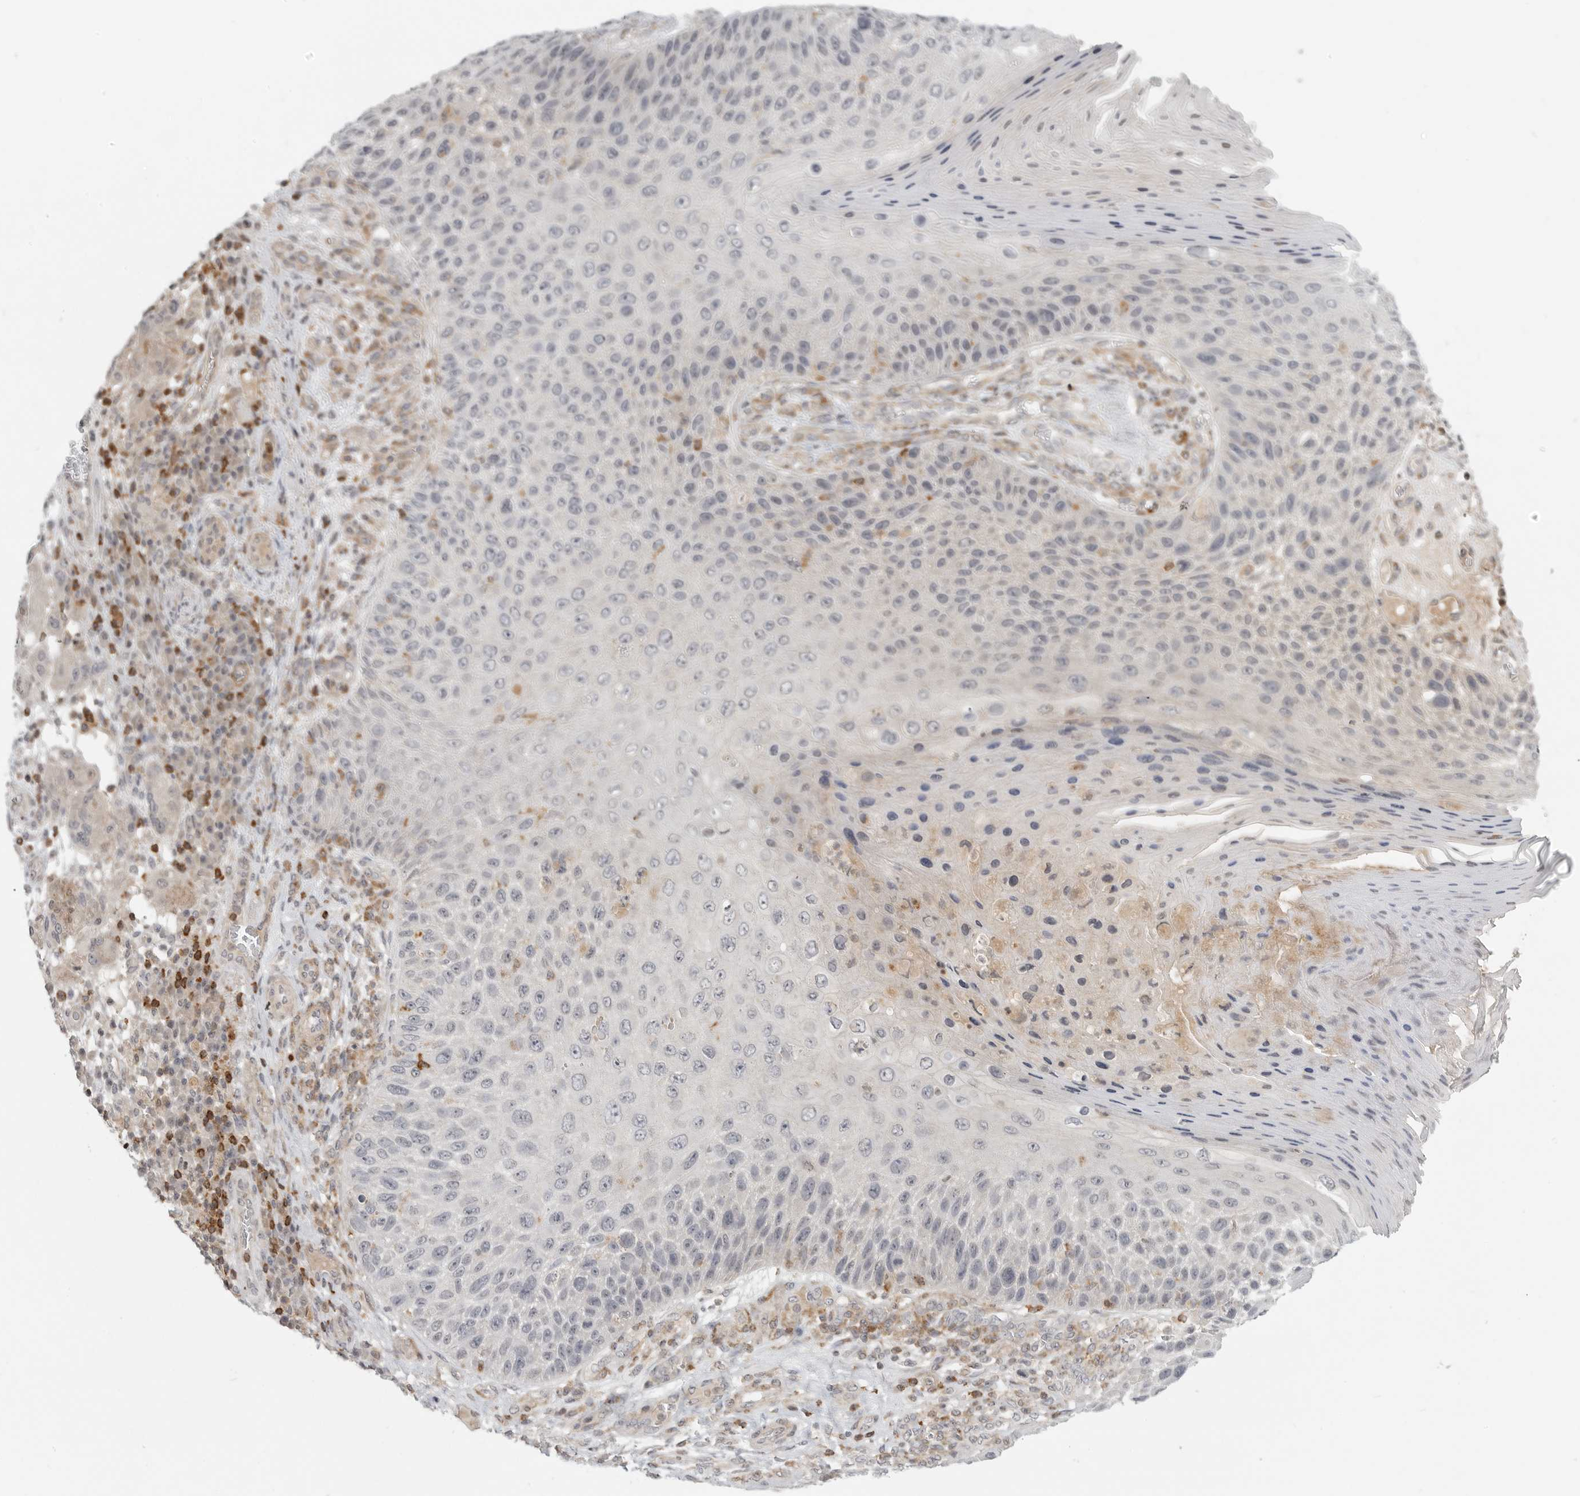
{"staining": {"intensity": "negative", "quantity": "none", "location": "none"}, "tissue": "skin cancer", "cell_type": "Tumor cells", "image_type": "cancer", "snomed": [{"axis": "morphology", "description": "Squamous cell carcinoma, NOS"}, {"axis": "topography", "description": "Skin"}], "caption": "A histopathology image of skin cancer stained for a protein shows no brown staining in tumor cells.", "gene": "SH3KBP1", "patient": {"sex": "female", "age": 88}}